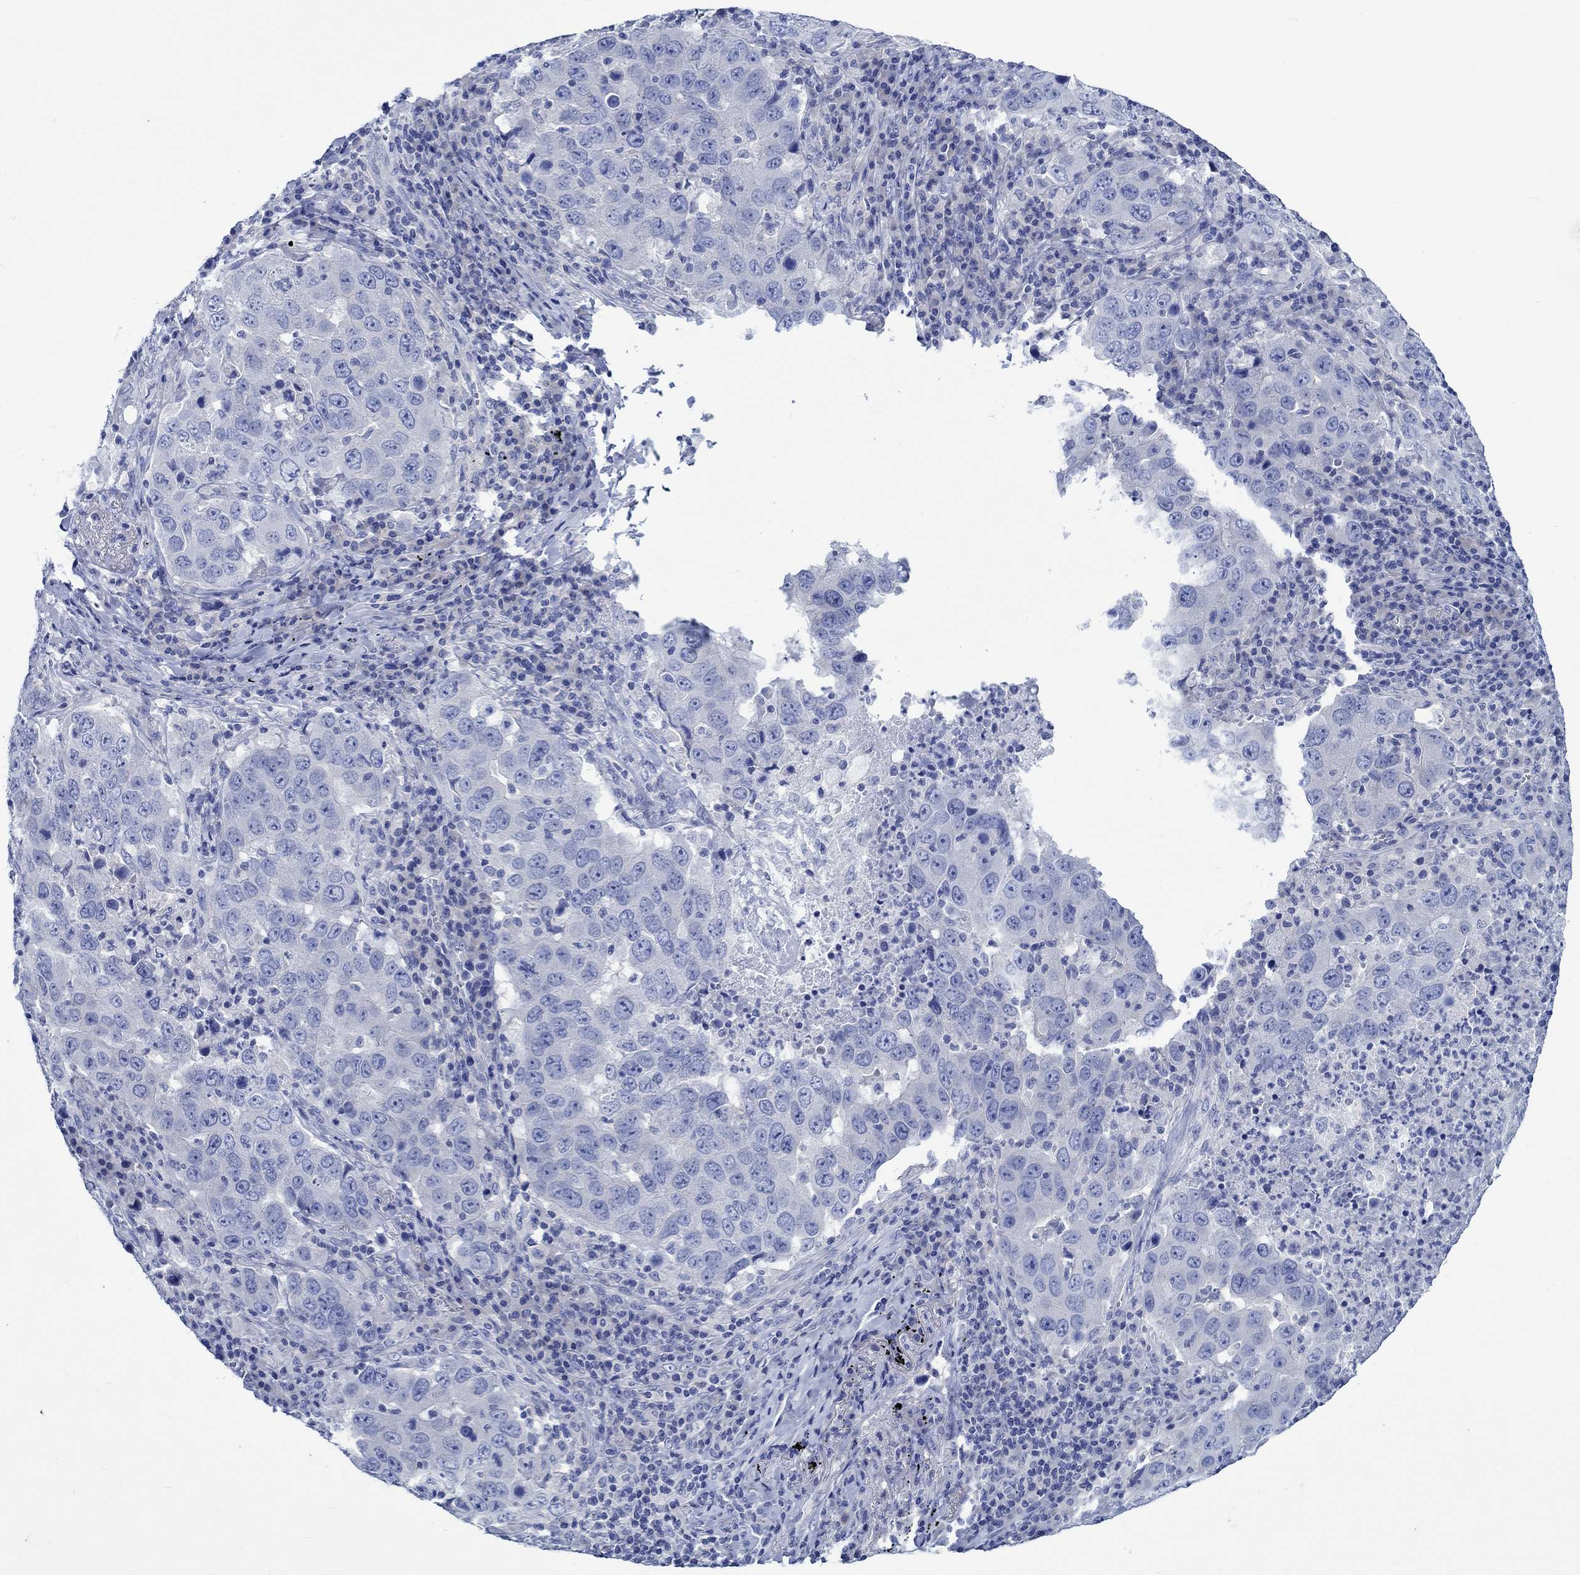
{"staining": {"intensity": "negative", "quantity": "none", "location": "none"}, "tissue": "lung cancer", "cell_type": "Tumor cells", "image_type": "cancer", "snomed": [{"axis": "morphology", "description": "Adenocarcinoma, NOS"}, {"axis": "topography", "description": "Lung"}], "caption": "Immunohistochemistry (IHC) image of neoplastic tissue: human lung adenocarcinoma stained with DAB shows no significant protein expression in tumor cells. Brightfield microscopy of IHC stained with DAB (brown) and hematoxylin (blue), captured at high magnification.", "gene": "PTPRN2", "patient": {"sex": "male", "age": 73}}